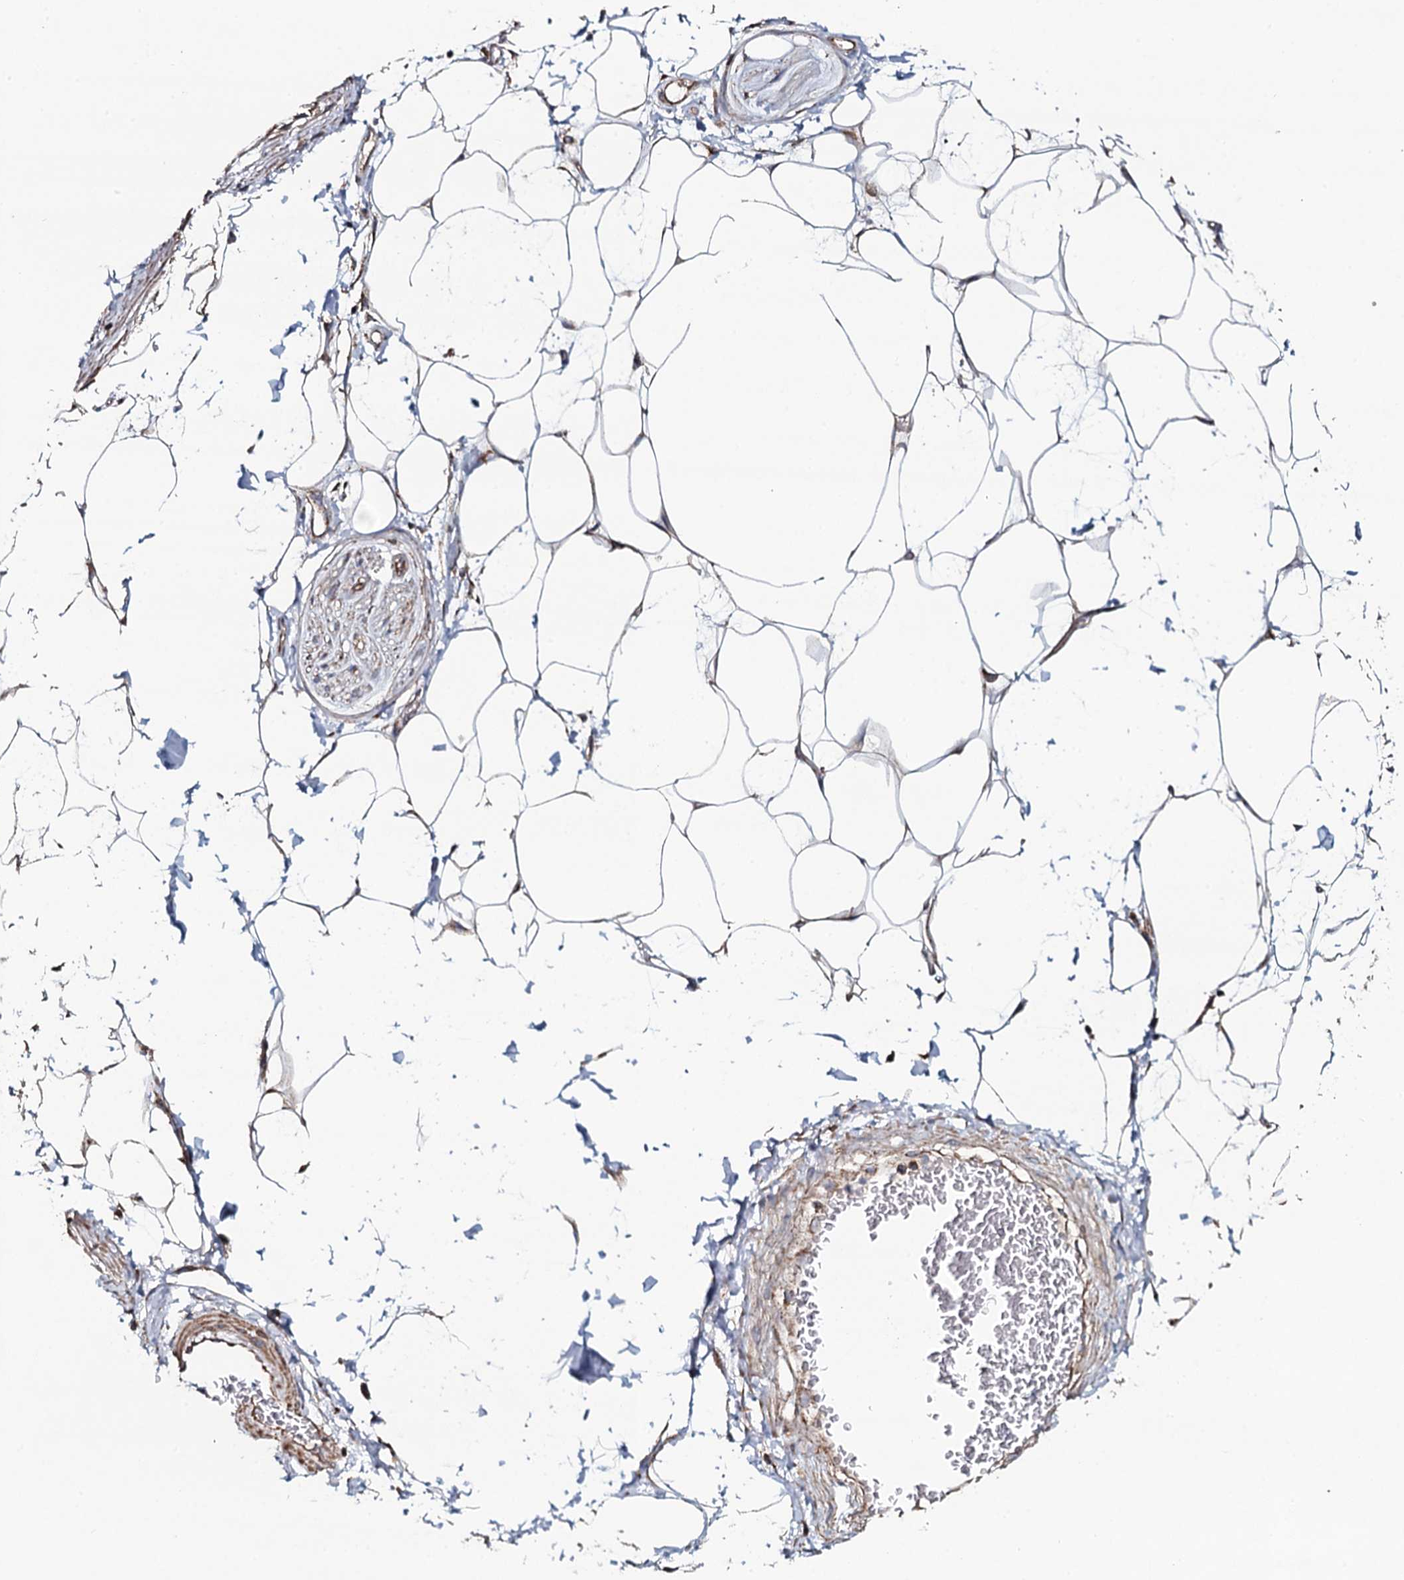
{"staining": {"intensity": "moderate", "quantity": ">75%", "location": "cytoplasmic/membranous"}, "tissue": "adipose tissue", "cell_type": "Adipocytes", "image_type": "normal", "snomed": [{"axis": "morphology", "description": "Normal tissue, NOS"}, {"axis": "morphology", "description": "Adenocarcinoma, NOS"}, {"axis": "topography", "description": "Rectum"}, {"axis": "topography", "description": "Vagina"}, {"axis": "topography", "description": "Peripheral nerve tissue"}], "caption": "Adipose tissue stained for a protein reveals moderate cytoplasmic/membranous positivity in adipocytes. The staining was performed using DAB, with brown indicating positive protein expression. Nuclei are stained blue with hematoxylin.", "gene": "EVC2", "patient": {"sex": "female", "age": 71}}